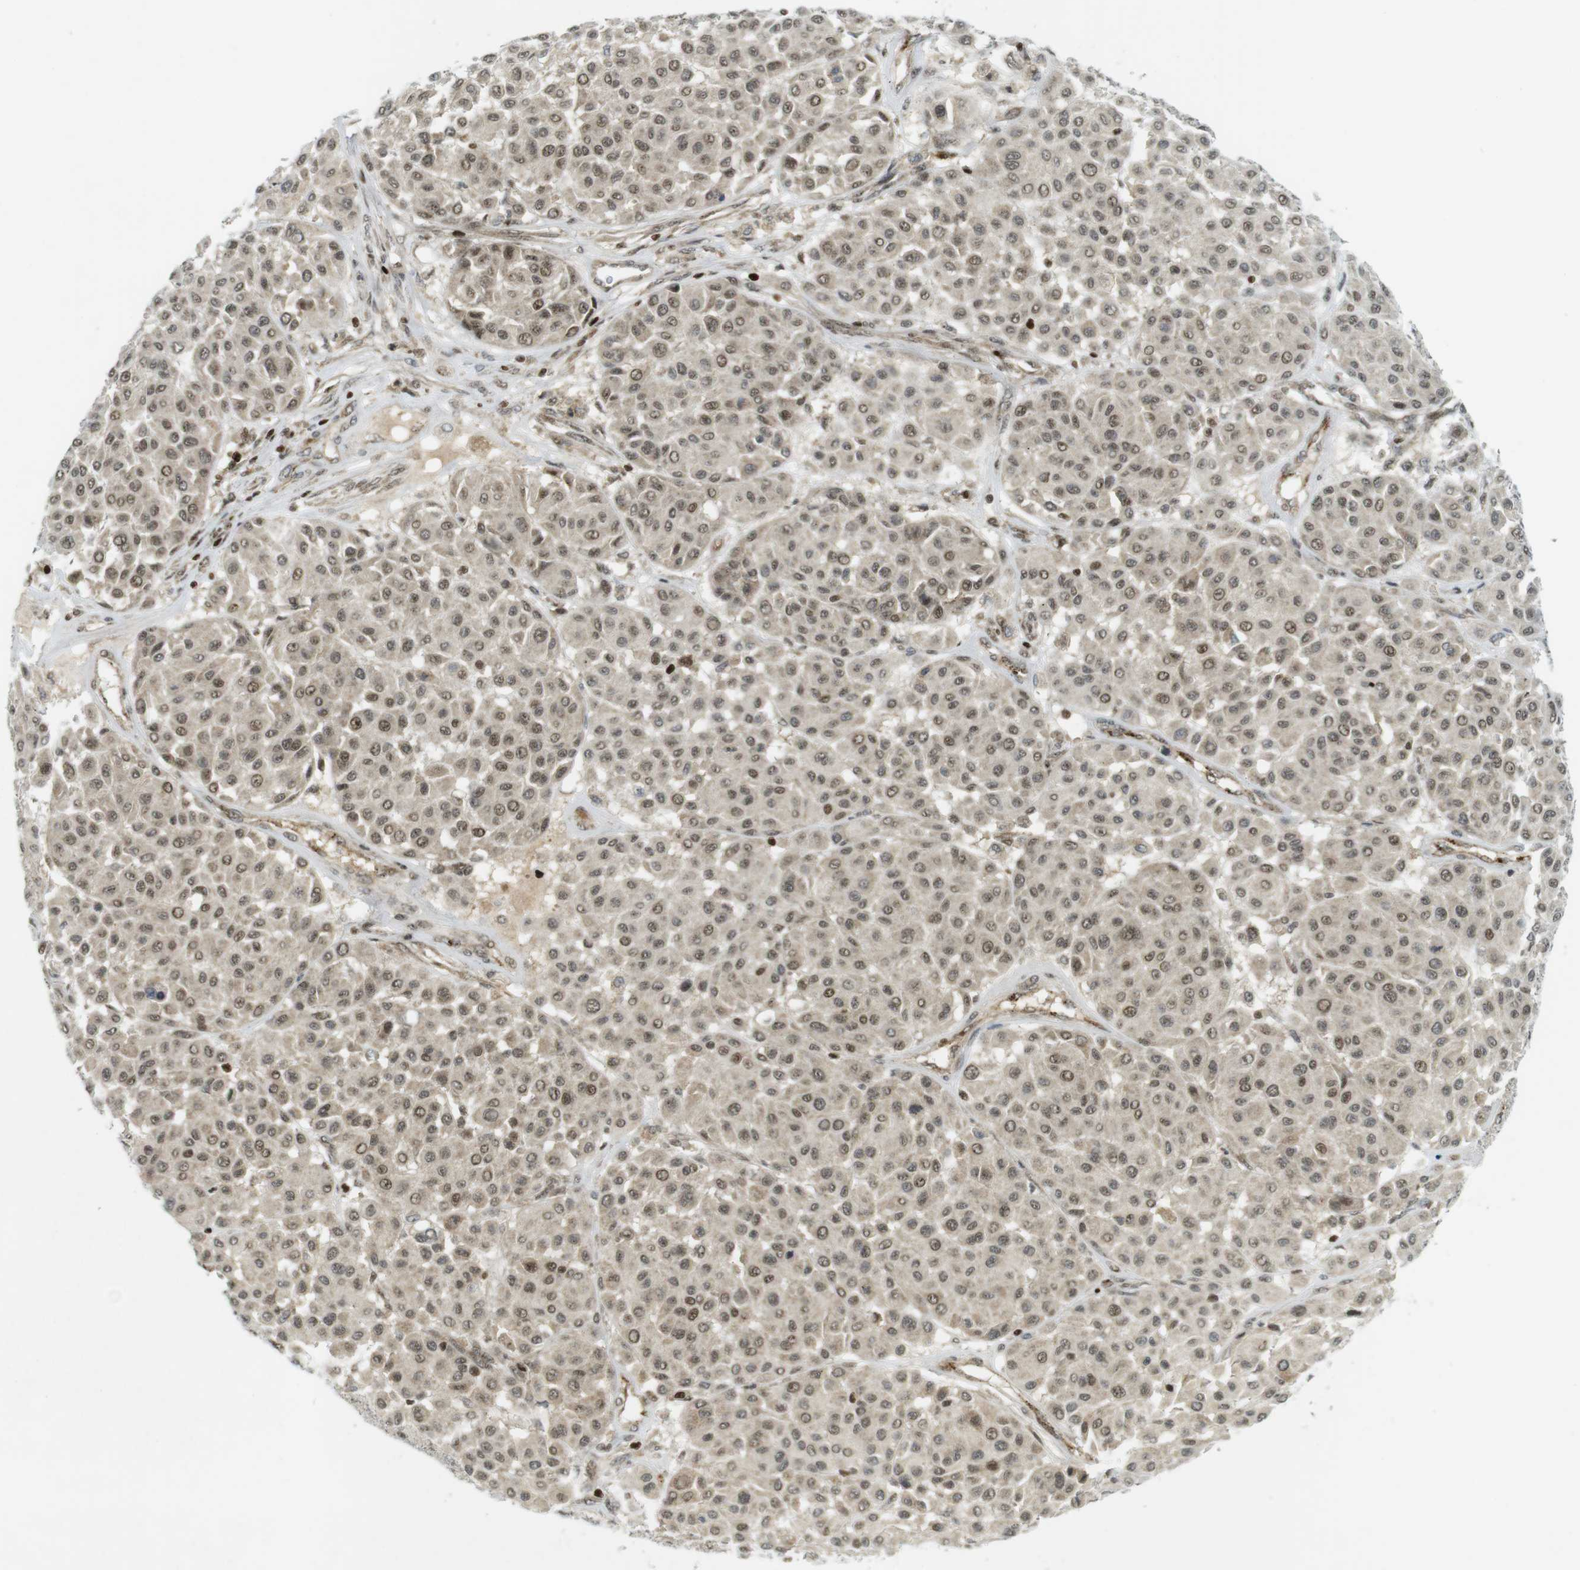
{"staining": {"intensity": "moderate", "quantity": "25%-75%", "location": "nuclear"}, "tissue": "melanoma", "cell_type": "Tumor cells", "image_type": "cancer", "snomed": [{"axis": "morphology", "description": "Malignant melanoma, Metastatic site"}, {"axis": "topography", "description": "Soft tissue"}], "caption": "This is an image of IHC staining of melanoma, which shows moderate expression in the nuclear of tumor cells.", "gene": "PPP1R13B", "patient": {"sex": "male", "age": 41}}